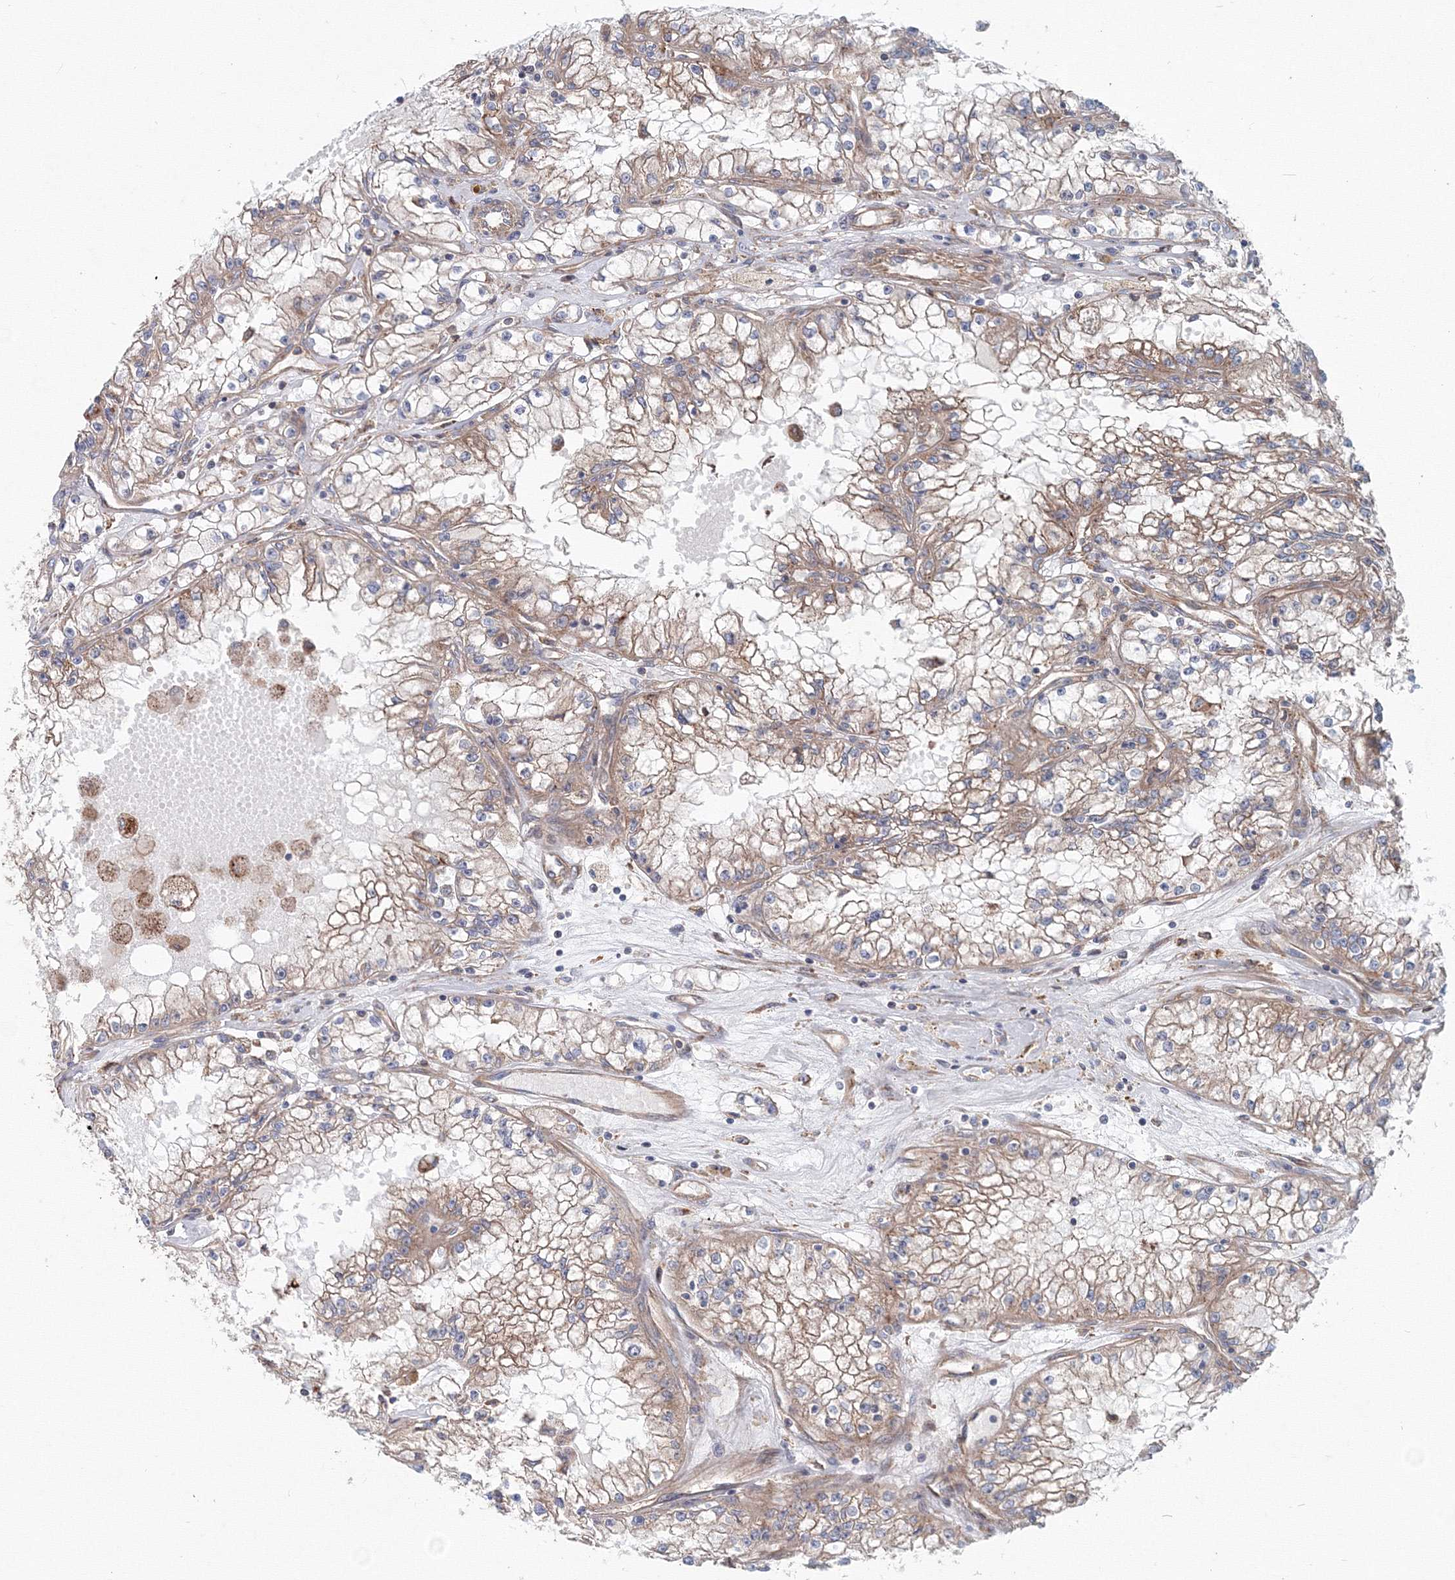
{"staining": {"intensity": "weak", "quantity": ">75%", "location": "cytoplasmic/membranous"}, "tissue": "renal cancer", "cell_type": "Tumor cells", "image_type": "cancer", "snomed": [{"axis": "morphology", "description": "Adenocarcinoma, NOS"}, {"axis": "topography", "description": "Kidney"}], "caption": "Immunohistochemistry (DAB) staining of human adenocarcinoma (renal) shows weak cytoplasmic/membranous protein staining in approximately >75% of tumor cells.", "gene": "EXOC1", "patient": {"sex": "male", "age": 56}}